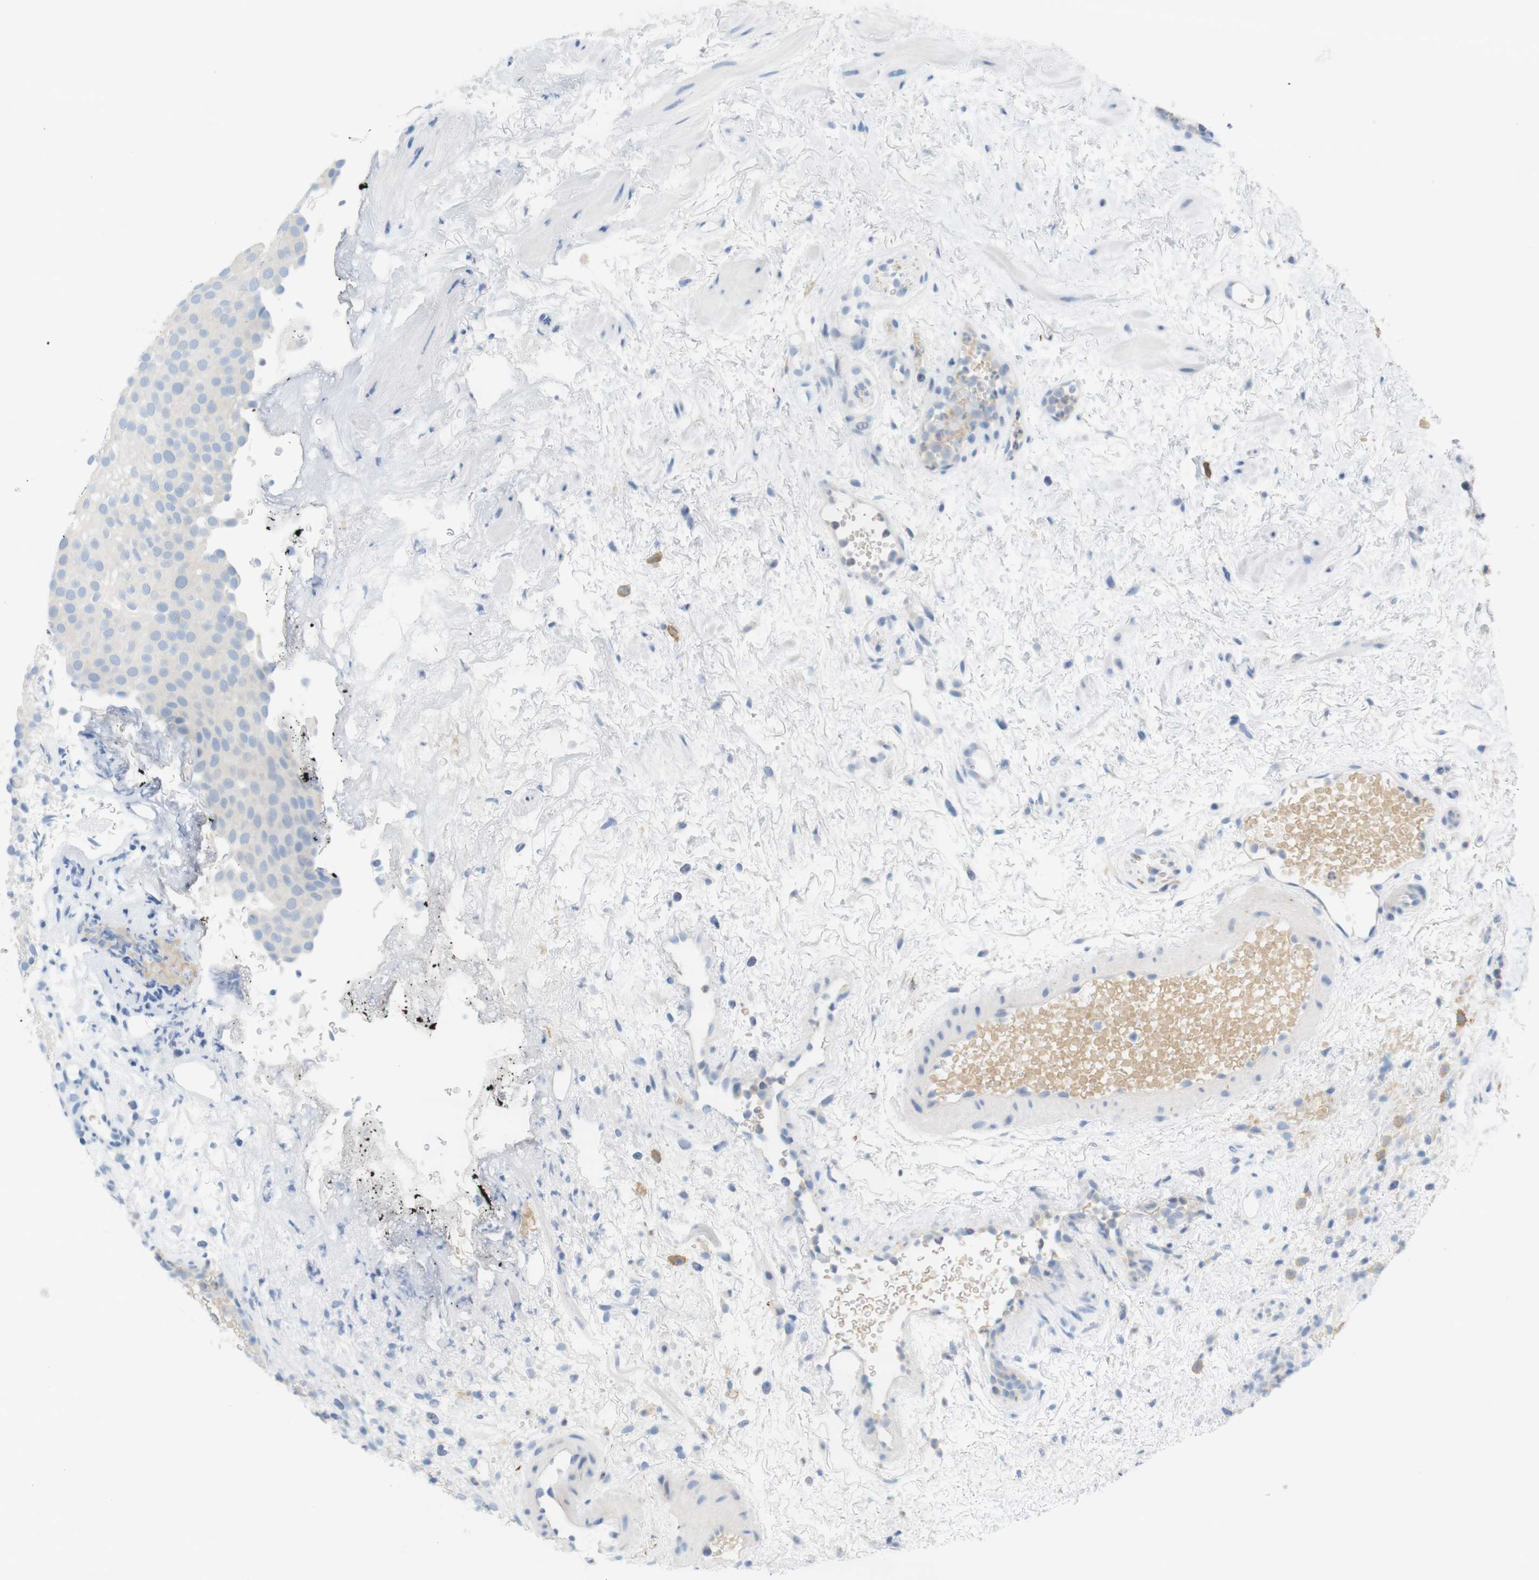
{"staining": {"intensity": "negative", "quantity": "none", "location": "none"}, "tissue": "urothelial cancer", "cell_type": "Tumor cells", "image_type": "cancer", "snomed": [{"axis": "morphology", "description": "Urothelial carcinoma, Low grade"}, {"axis": "topography", "description": "Urinary bladder"}], "caption": "Tumor cells are negative for brown protein staining in urothelial cancer. (Immunohistochemistry (ihc), brightfield microscopy, high magnification).", "gene": "LRRK2", "patient": {"sex": "male", "age": 78}}